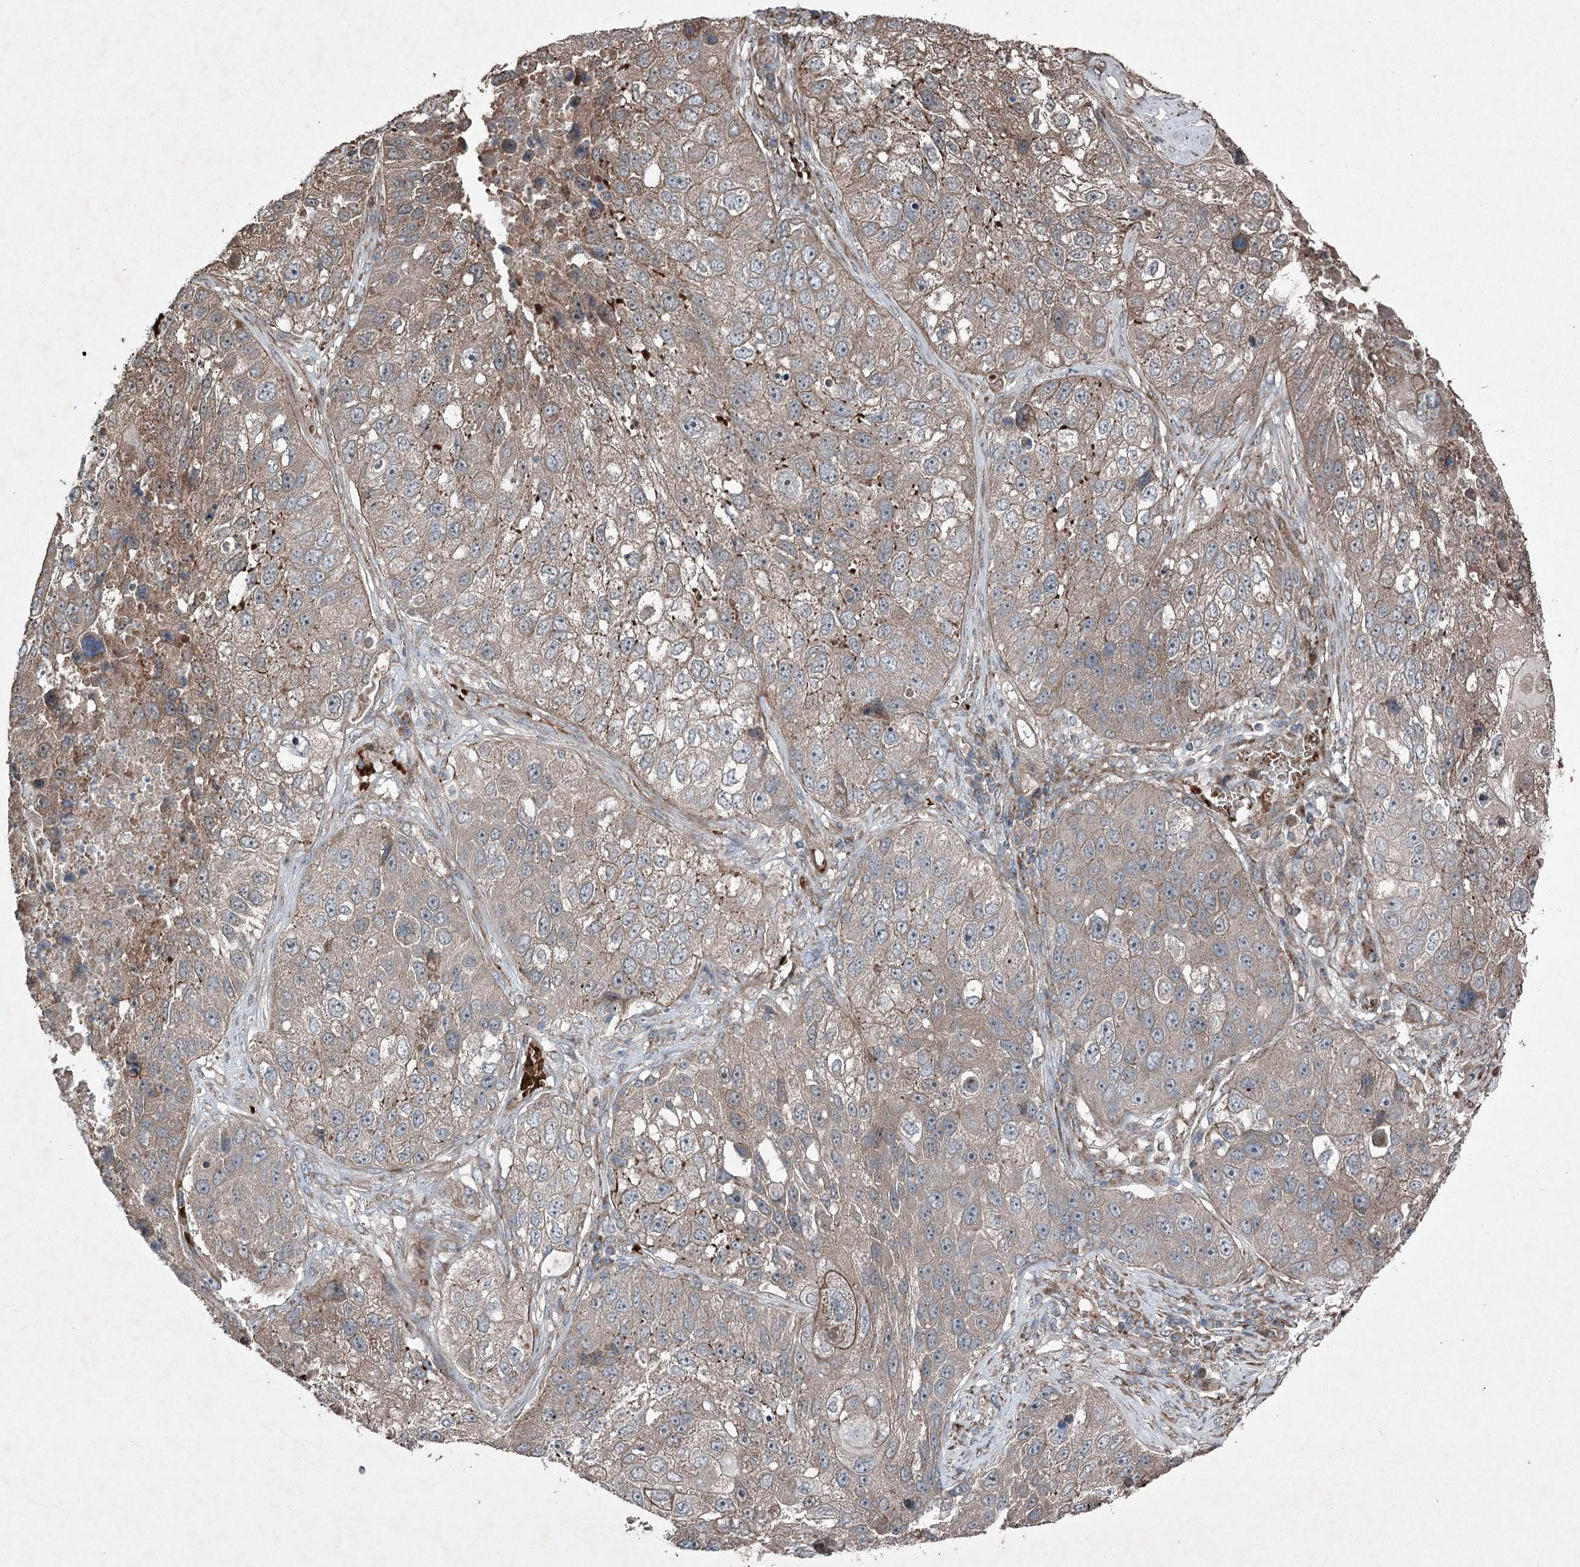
{"staining": {"intensity": "weak", "quantity": "25%-75%", "location": "cytoplasmic/membranous"}, "tissue": "lung cancer", "cell_type": "Tumor cells", "image_type": "cancer", "snomed": [{"axis": "morphology", "description": "Squamous cell carcinoma, NOS"}, {"axis": "topography", "description": "Lung"}], "caption": "This histopathology image reveals immunohistochemistry (IHC) staining of human lung cancer, with low weak cytoplasmic/membranous staining in approximately 25%-75% of tumor cells.", "gene": "SERINC5", "patient": {"sex": "male", "age": 61}}